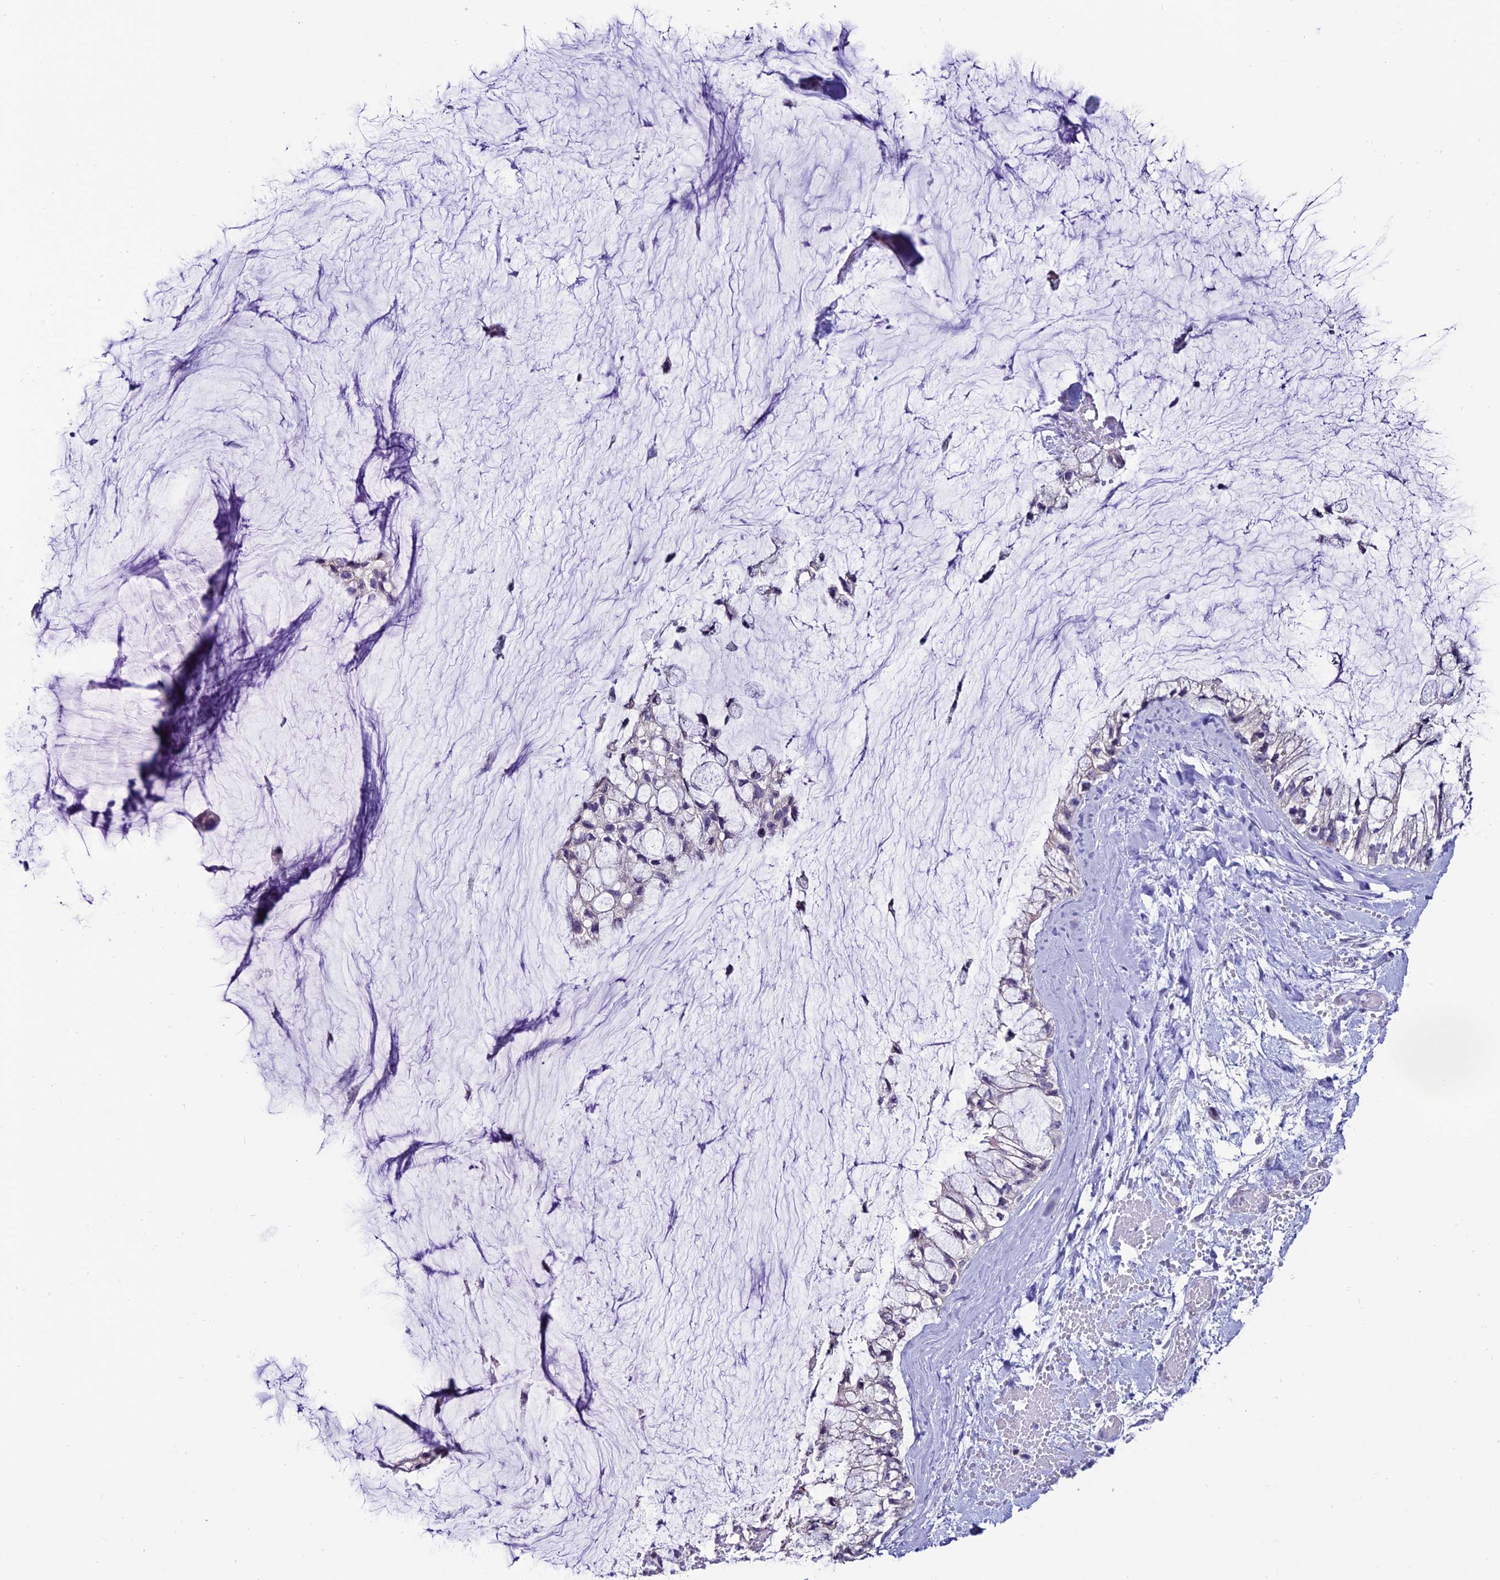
{"staining": {"intensity": "negative", "quantity": "none", "location": "none"}, "tissue": "ovarian cancer", "cell_type": "Tumor cells", "image_type": "cancer", "snomed": [{"axis": "morphology", "description": "Cystadenocarcinoma, mucinous, NOS"}, {"axis": "topography", "description": "Ovary"}], "caption": "High magnification brightfield microscopy of ovarian cancer stained with DAB (3,3'-diaminobenzidine) (brown) and counterstained with hematoxylin (blue): tumor cells show no significant expression.", "gene": "SLC10A1", "patient": {"sex": "female", "age": 39}}